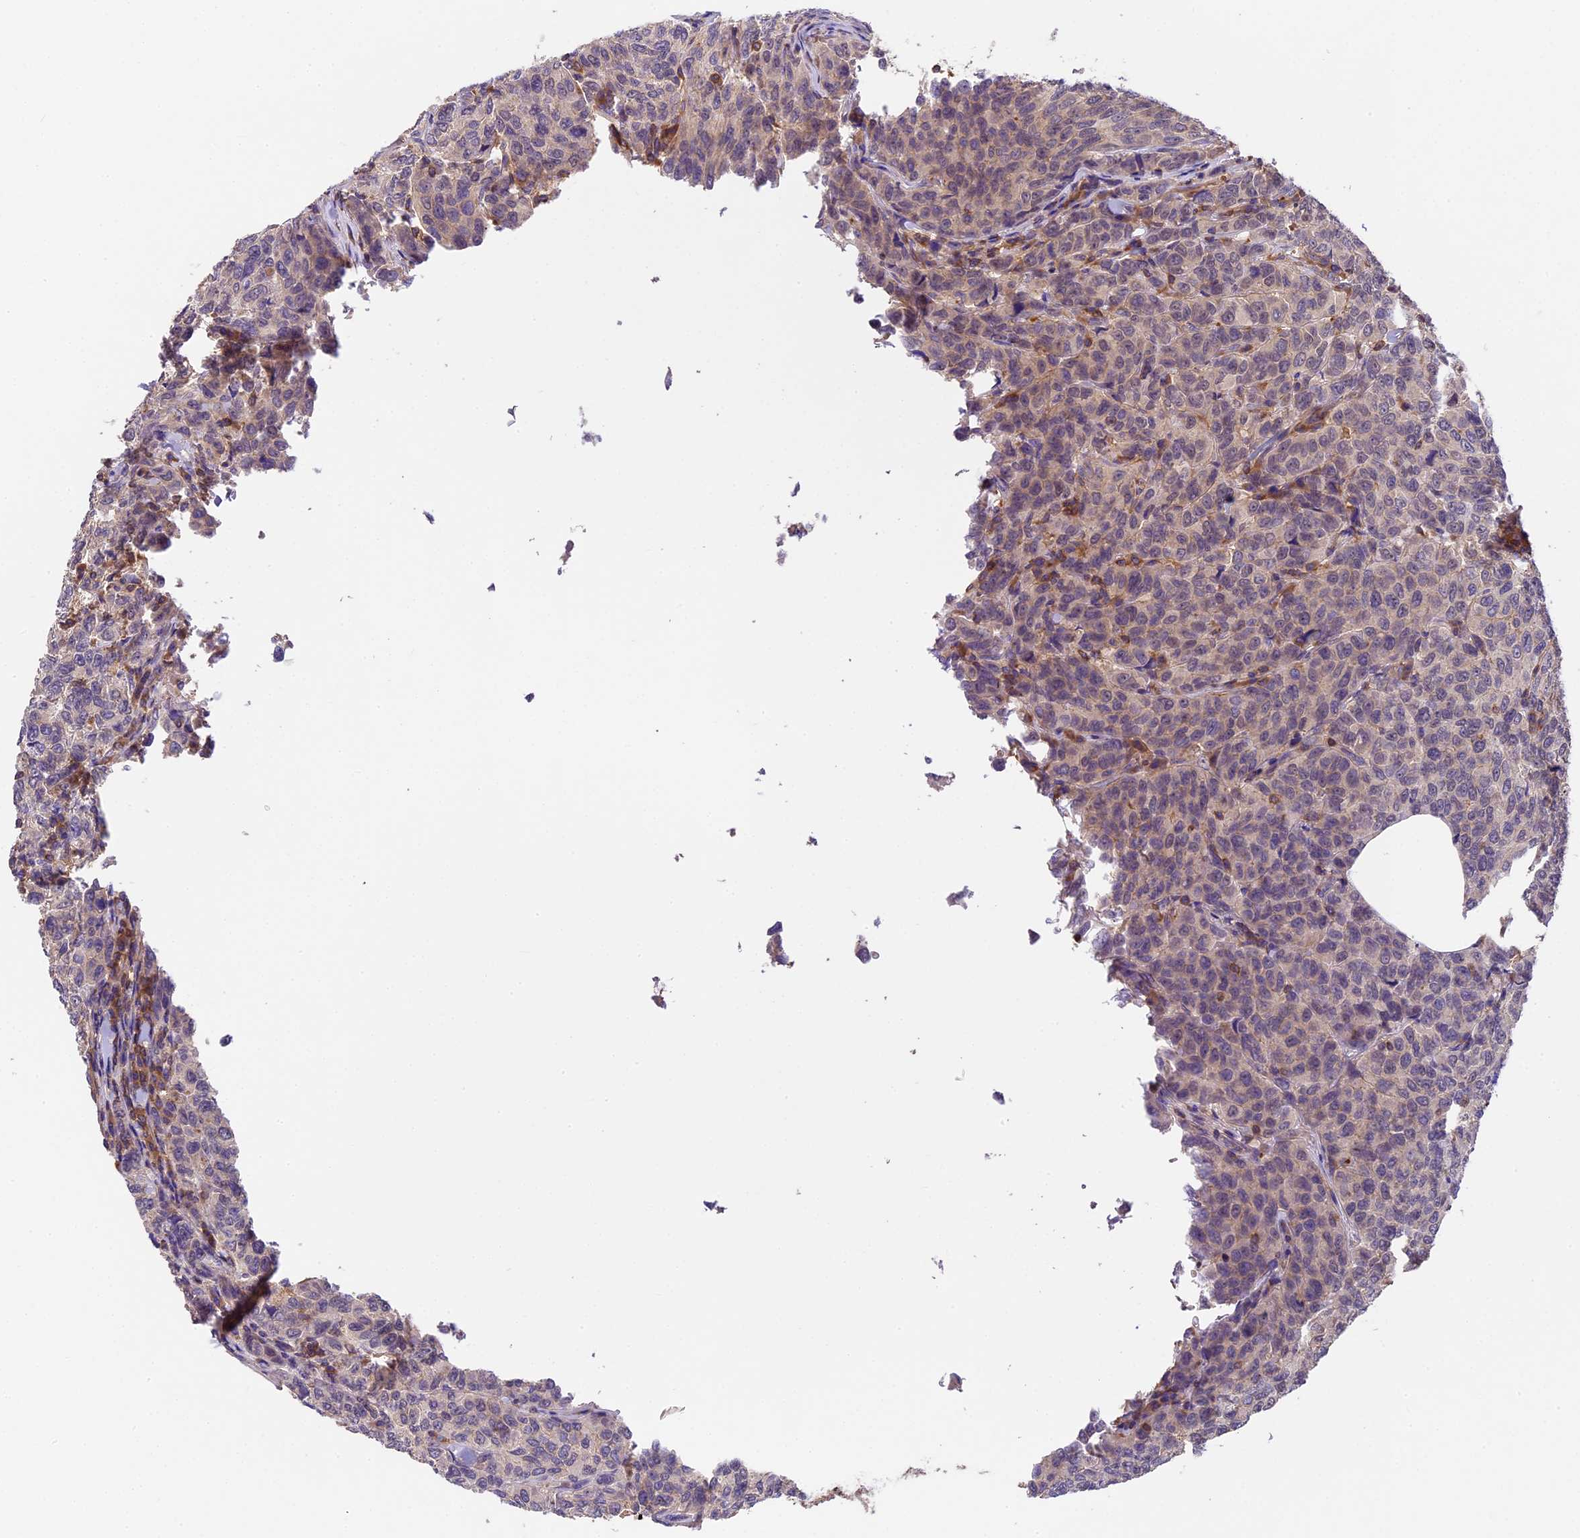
{"staining": {"intensity": "weak", "quantity": "25%-75%", "location": "cytoplasmic/membranous"}, "tissue": "breast cancer", "cell_type": "Tumor cells", "image_type": "cancer", "snomed": [{"axis": "morphology", "description": "Duct carcinoma"}, {"axis": "topography", "description": "Breast"}], "caption": "Breast cancer (infiltrating ductal carcinoma) tissue reveals weak cytoplasmic/membranous positivity in about 25%-75% of tumor cells", "gene": "TBC1D1", "patient": {"sex": "female", "age": 55}}